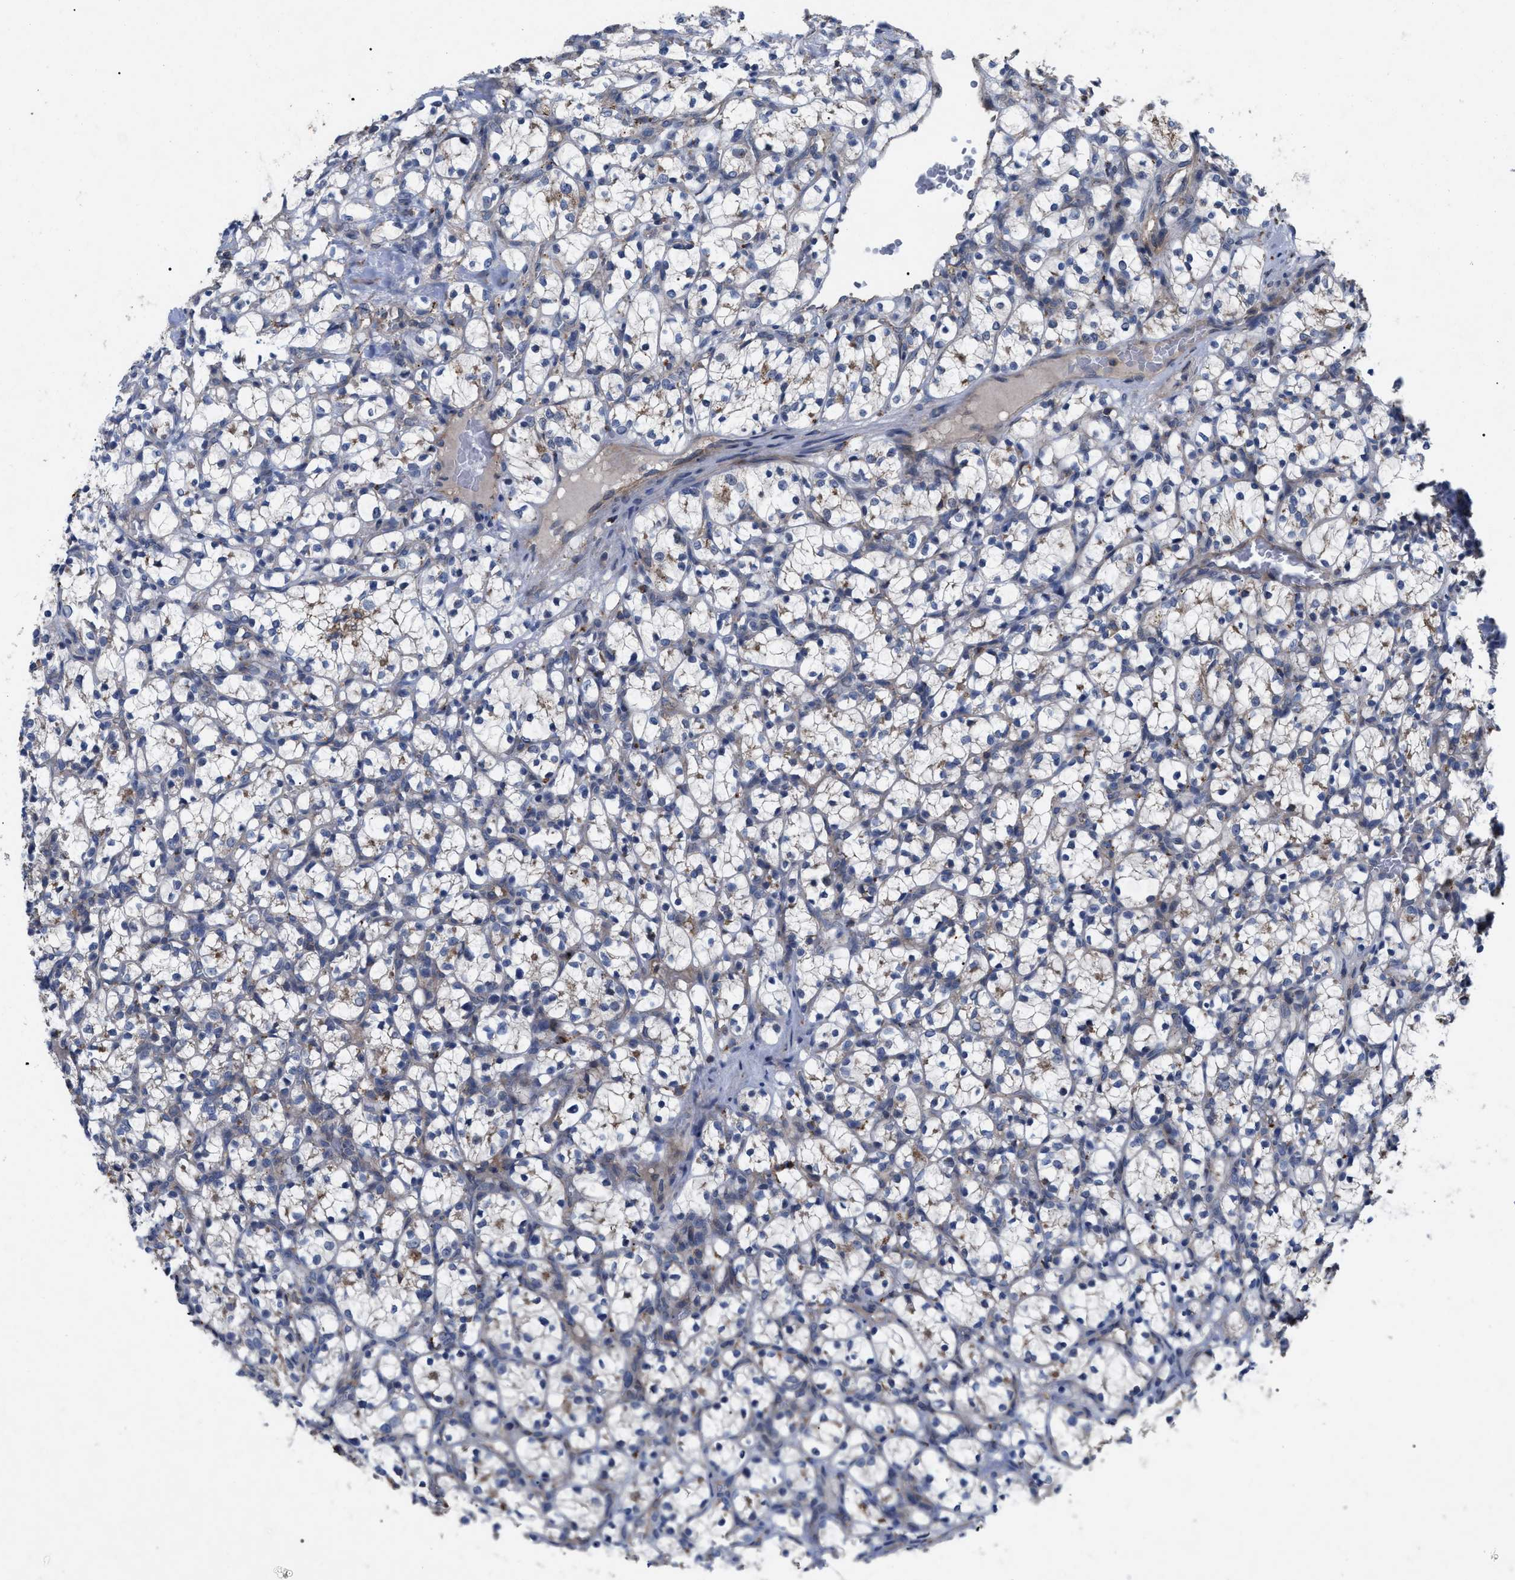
{"staining": {"intensity": "negative", "quantity": "none", "location": "none"}, "tissue": "renal cancer", "cell_type": "Tumor cells", "image_type": "cancer", "snomed": [{"axis": "morphology", "description": "Adenocarcinoma, NOS"}, {"axis": "topography", "description": "Kidney"}], "caption": "High power microscopy histopathology image of an immunohistochemistry (IHC) photomicrograph of adenocarcinoma (renal), revealing no significant expression in tumor cells.", "gene": "FAM171A2", "patient": {"sex": "female", "age": 69}}